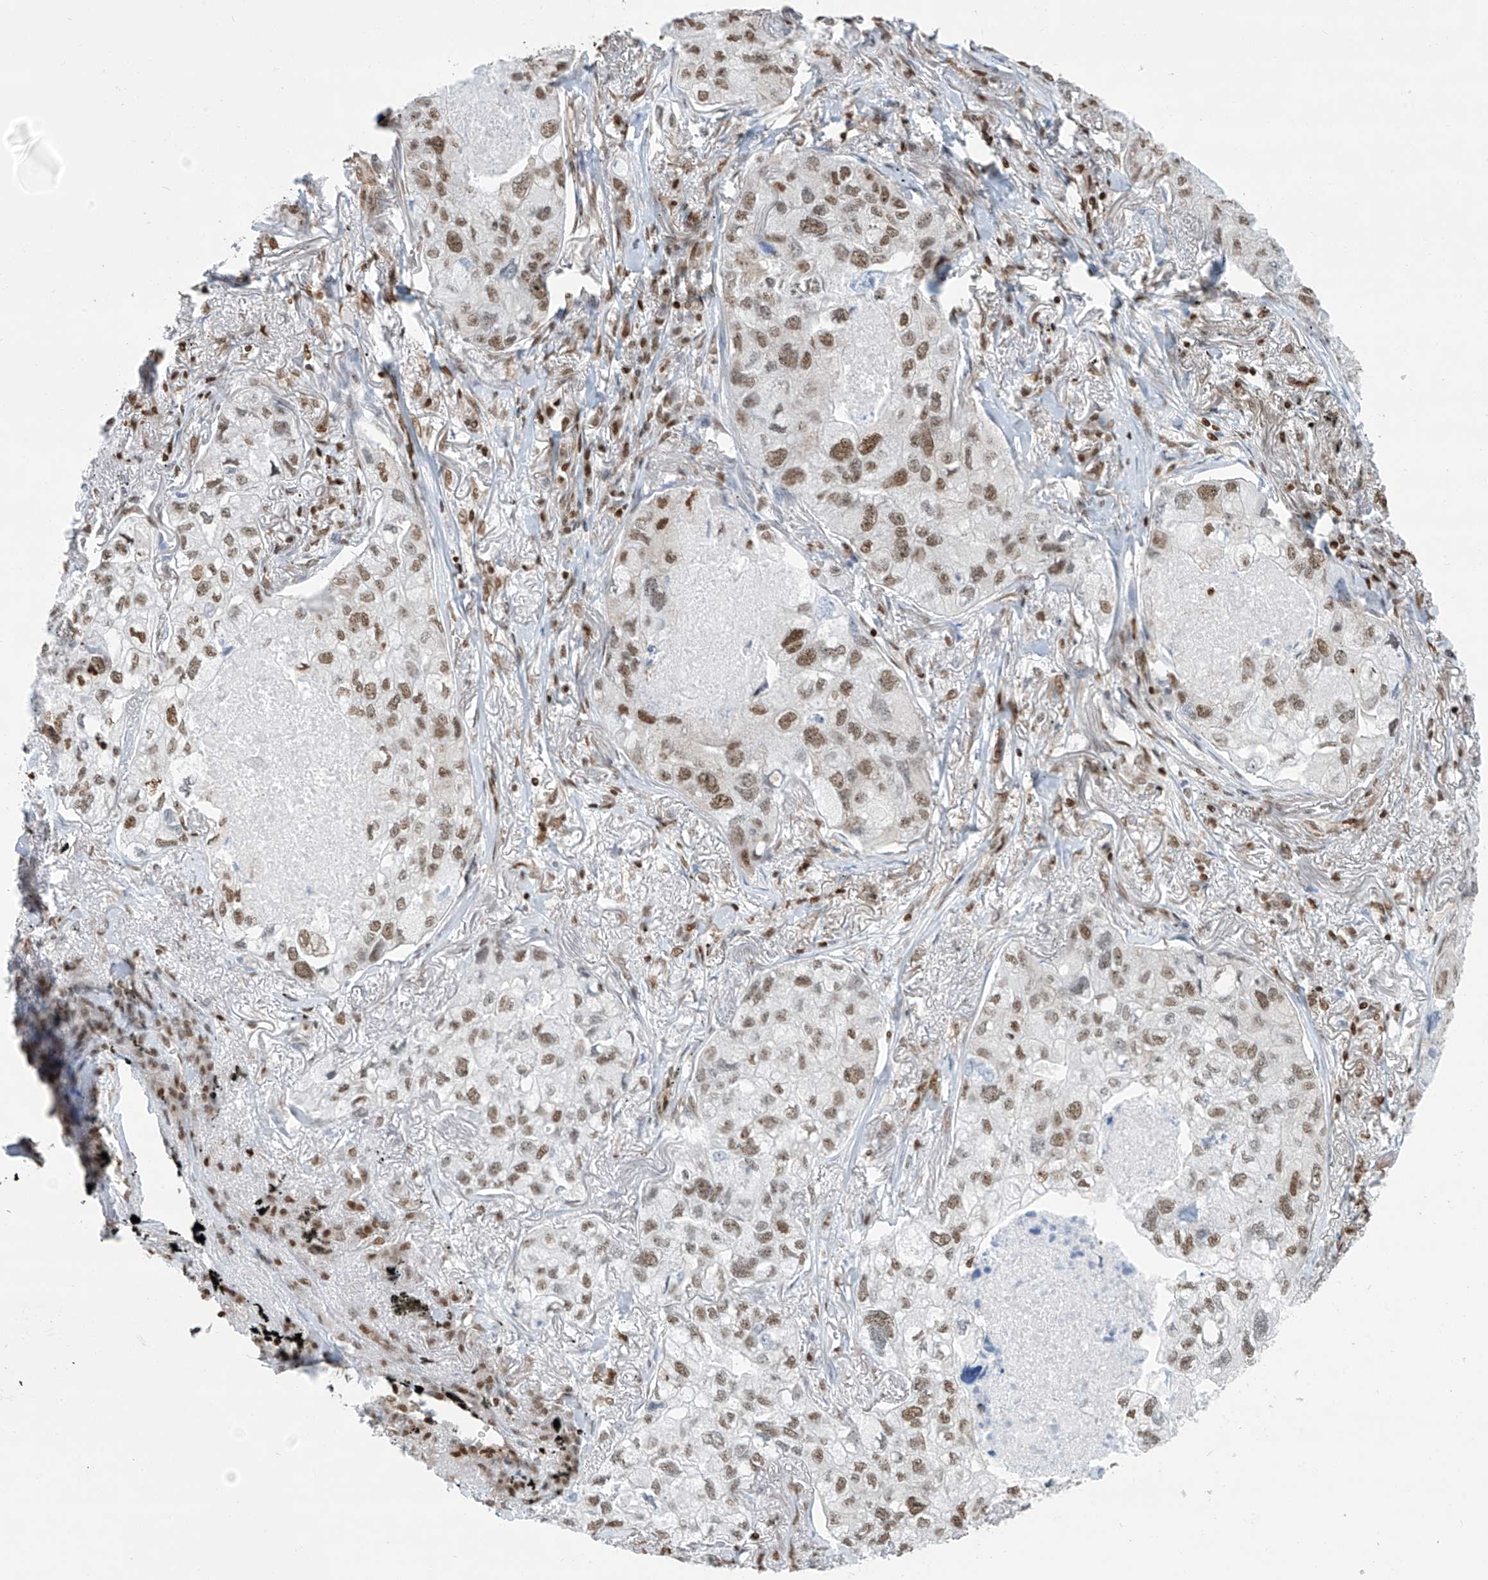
{"staining": {"intensity": "moderate", "quantity": ">75%", "location": "nuclear"}, "tissue": "lung cancer", "cell_type": "Tumor cells", "image_type": "cancer", "snomed": [{"axis": "morphology", "description": "Adenocarcinoma, NOS"}, {"axis": "topography", "description": "Lung"}], "caption": "Immunohistochemistry (IHC) staining of lung cancer, which displays medium levels of moderate nuclear expression in approximately >75% of tumor cells indicating moderate nuclear protein expression. The staining was performed using DAB (brown) for protein detection and nuclei were counterstained in hematoxylin (blue).", "gene": "SARNP", "patient": {"sex": "male", "age": 65}}